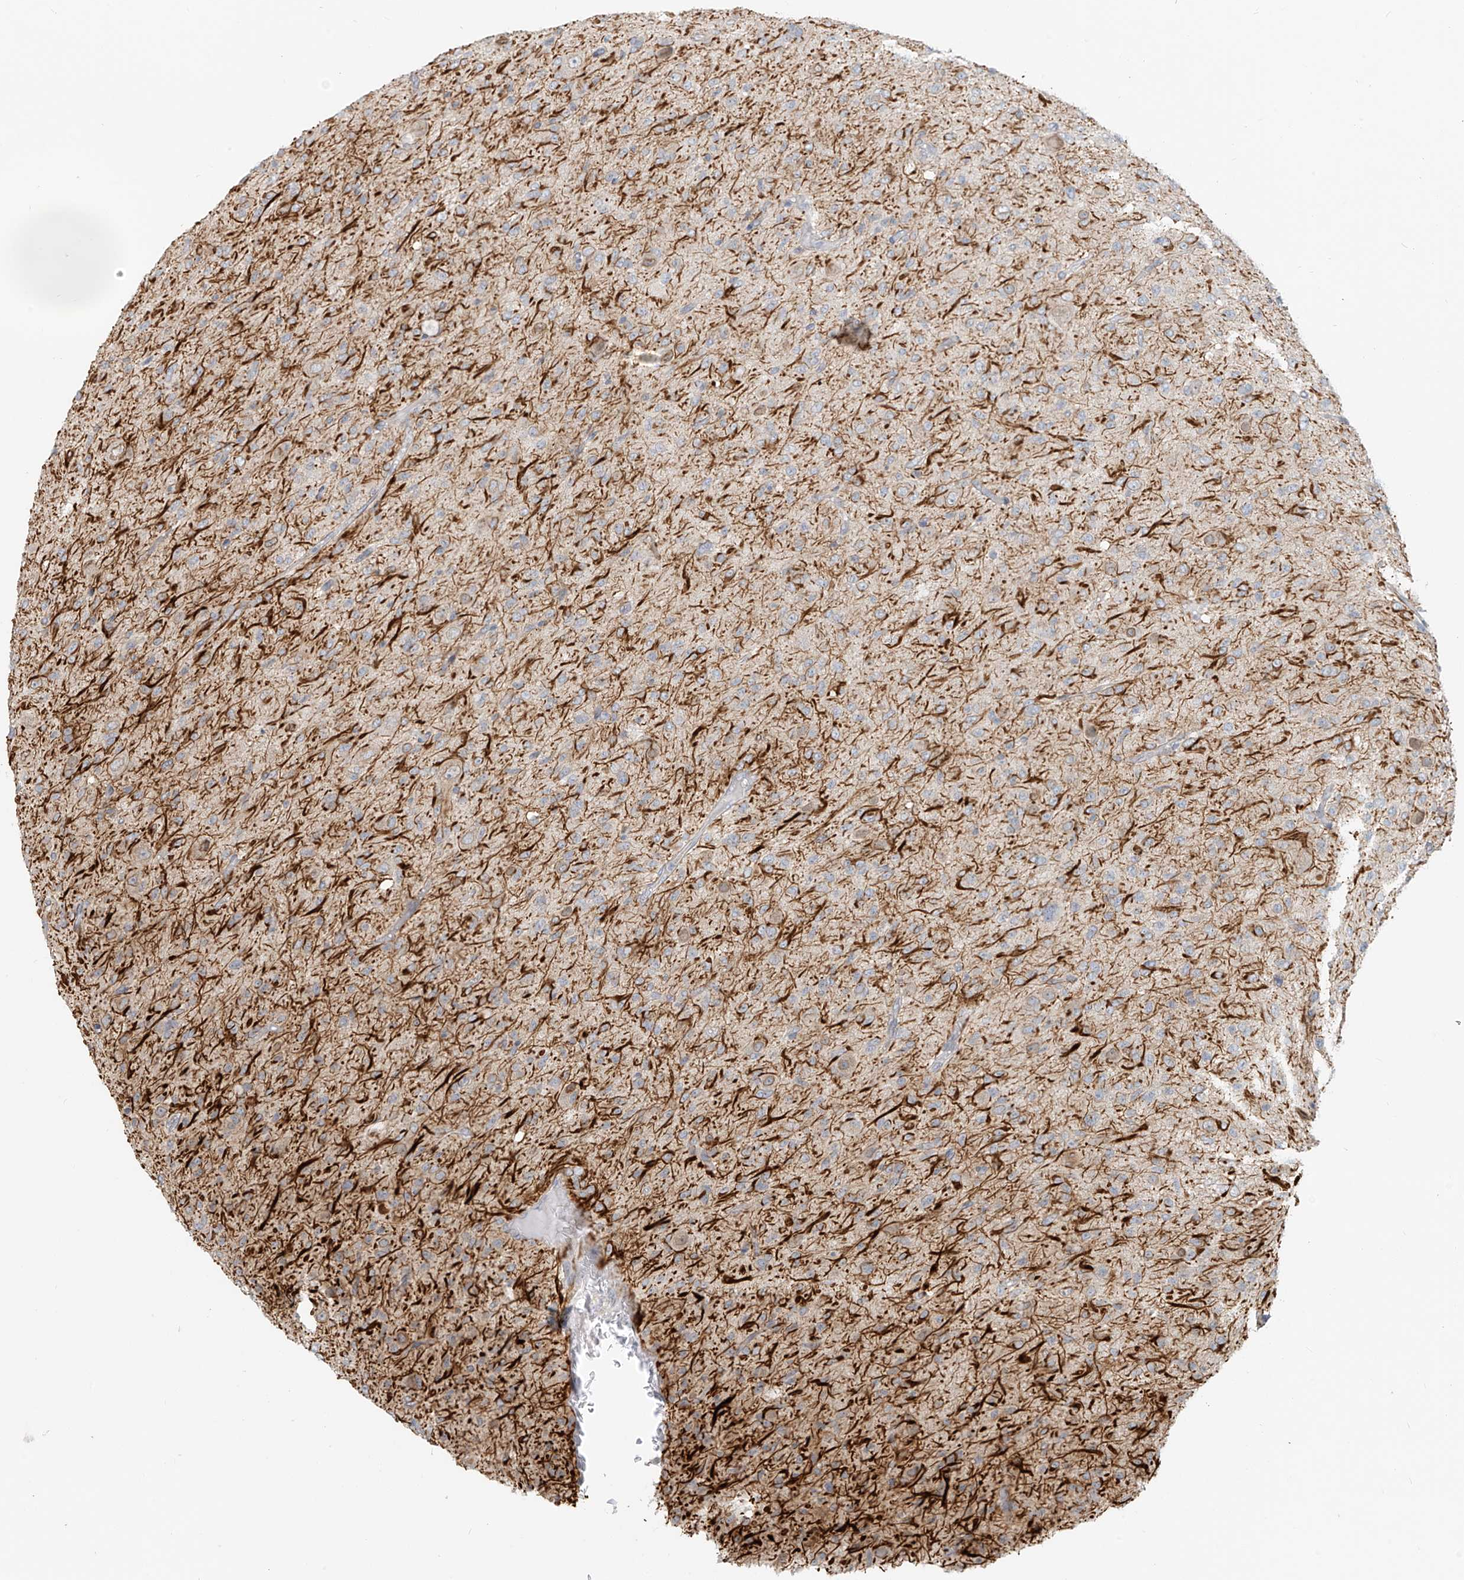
{"staining": {"intensity": "negative", "quantity": "none", "location": "none"}, "tissue": "glioma", "cell_type": "Tumor cells", "image_type": "cancer", "snomed": [{"axis": "morphology", "description": "Glioma, malignant, High grade"}, {"axis": "topography", "description": "Brain"}], "caption": "Human high-grade glioma (malignant) stained for a protein using immunohistochemistry (IHC) demonstrates no staining in tumor cells.", "gene": "OSBPL7", "patient": {"sex": "female", "age": 59}}